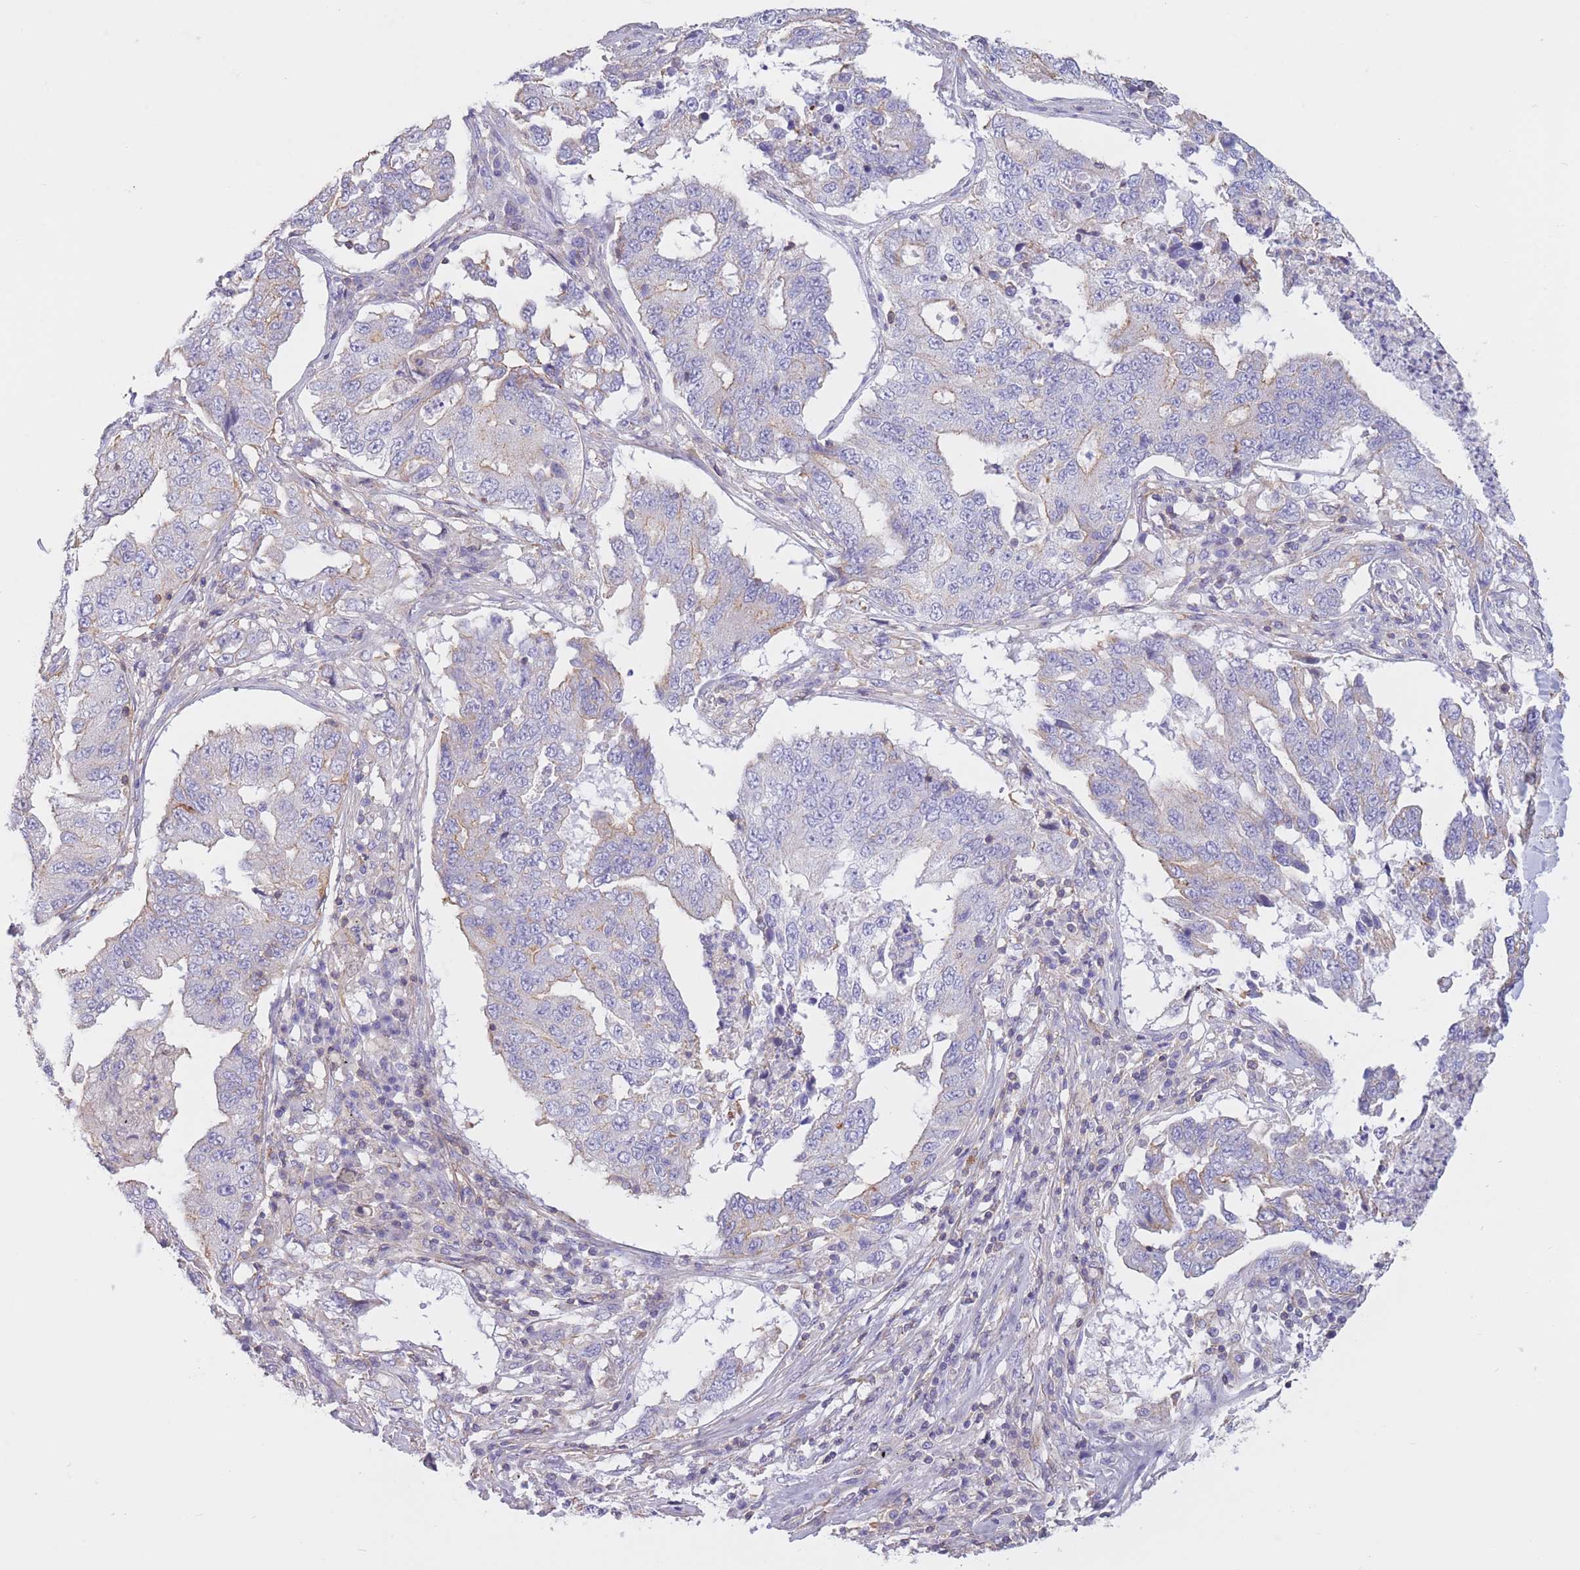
{"staining": {"intensity": "negative", "quantity": "none", "location": "none"}, "tissue": "lung cancer", "cell_type": "Tumor cells", "image_type": "cancer", "snomed": [{"axis": "morphology", "description": "Adenocarcinoma, NOS"}, {"axis": "topography", "description": "Lung"}], "caption": "There is no significant positivity in tumor cells of lung cancer (adenocarcinoma).", "gene": "PDHA1", "patient": {"sex": "female", "age": 51}}